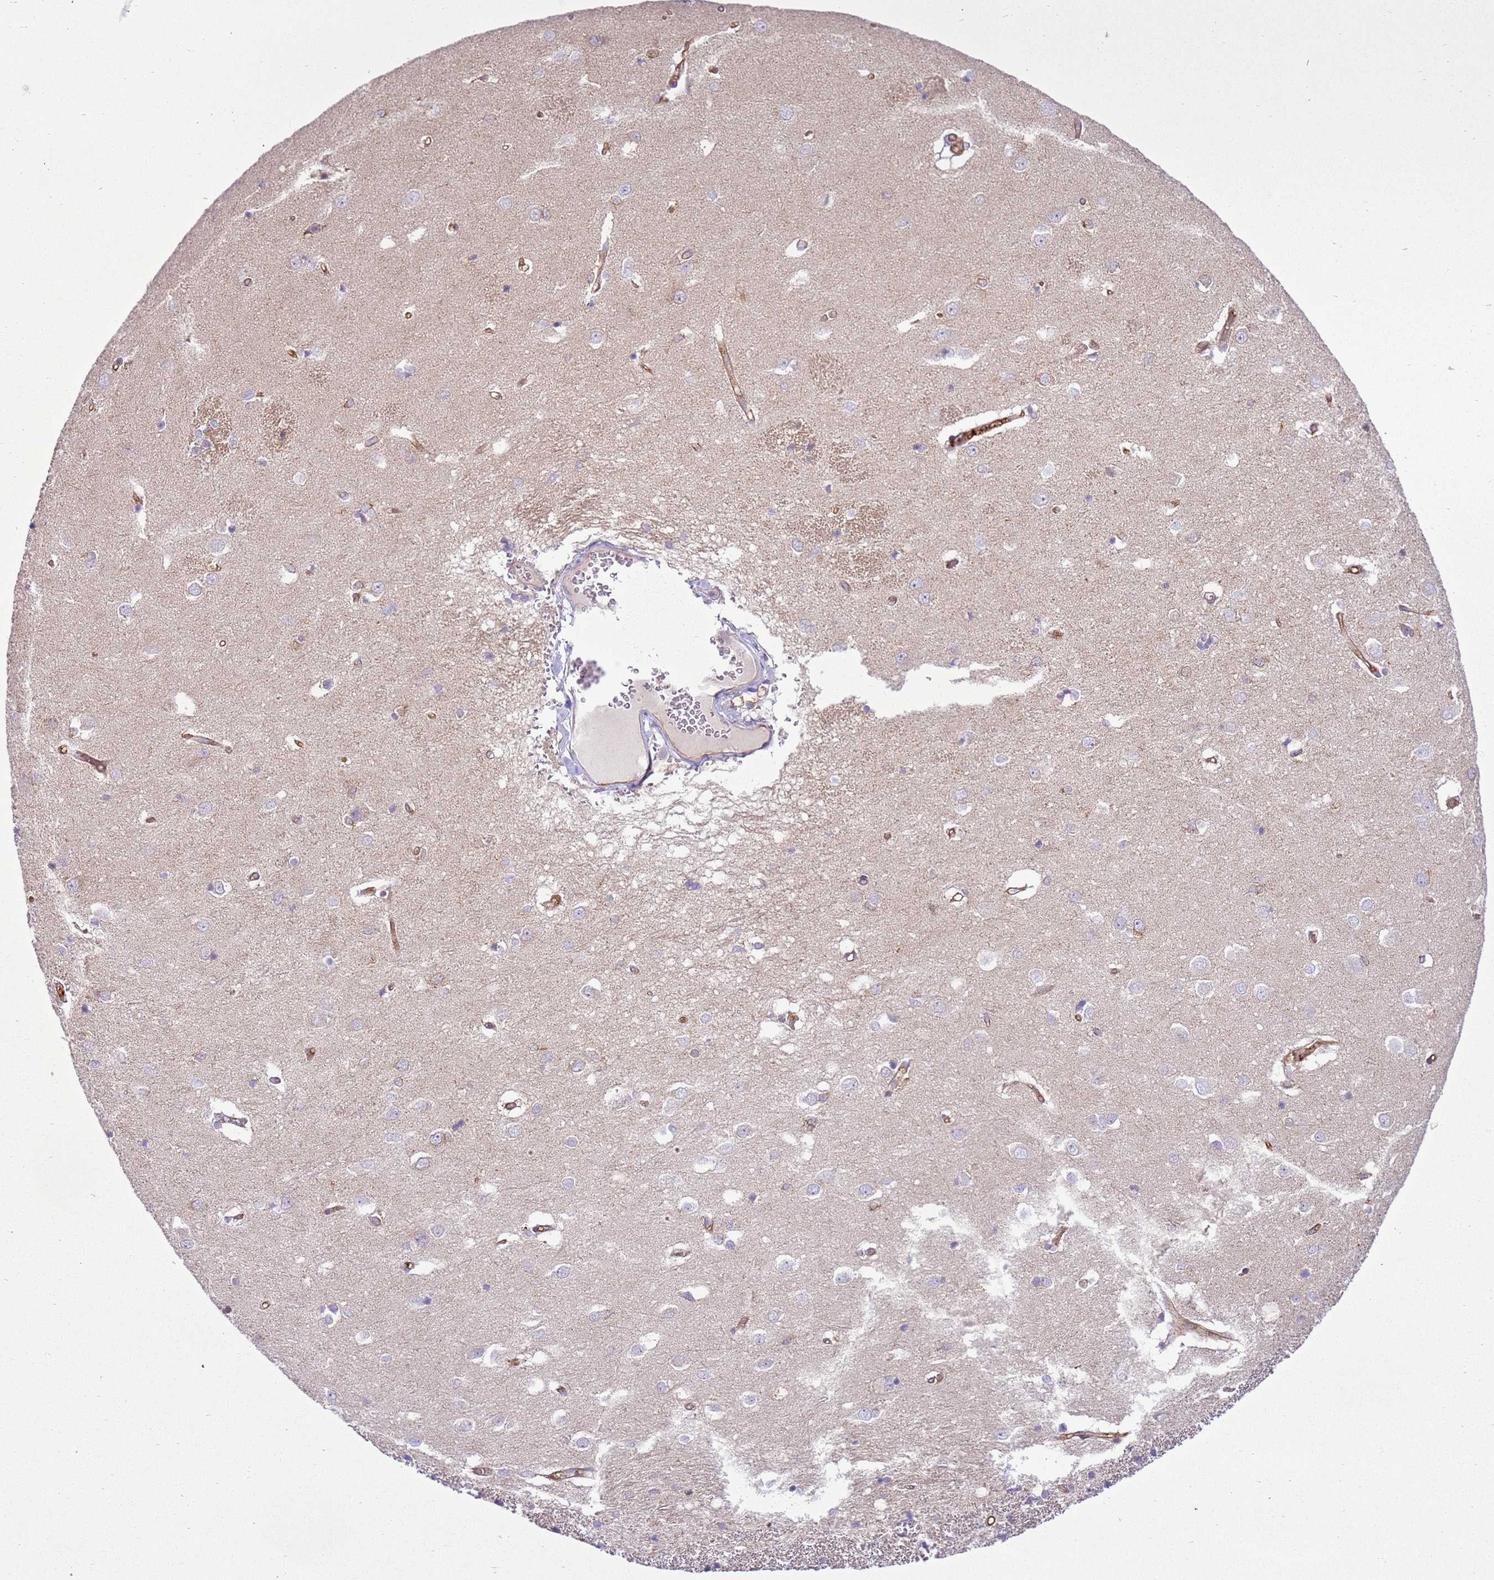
{"staining": {"intensity": "weak", "quantity": "<25%", "location": "cytoplasmic/membranous"}, "tissue": "caudate", "cell_type": "Glial cells", "image_type": "normal", "snomed": [{"axis": "morphology", "description": "Normal tissue, NOS"}, {"axis": "topography", "description": "Lateral ventricle wall"}], "caption": "Glial cells are negative for protein expression in normal human caudate. (DAB (3,3'-diaminobenzidine) immunohistochemistry (IHC) visualized using brightfield microscopy, high magnification).", "gene": "SNX21", "patient": {"sex": "male", "age": 37}}